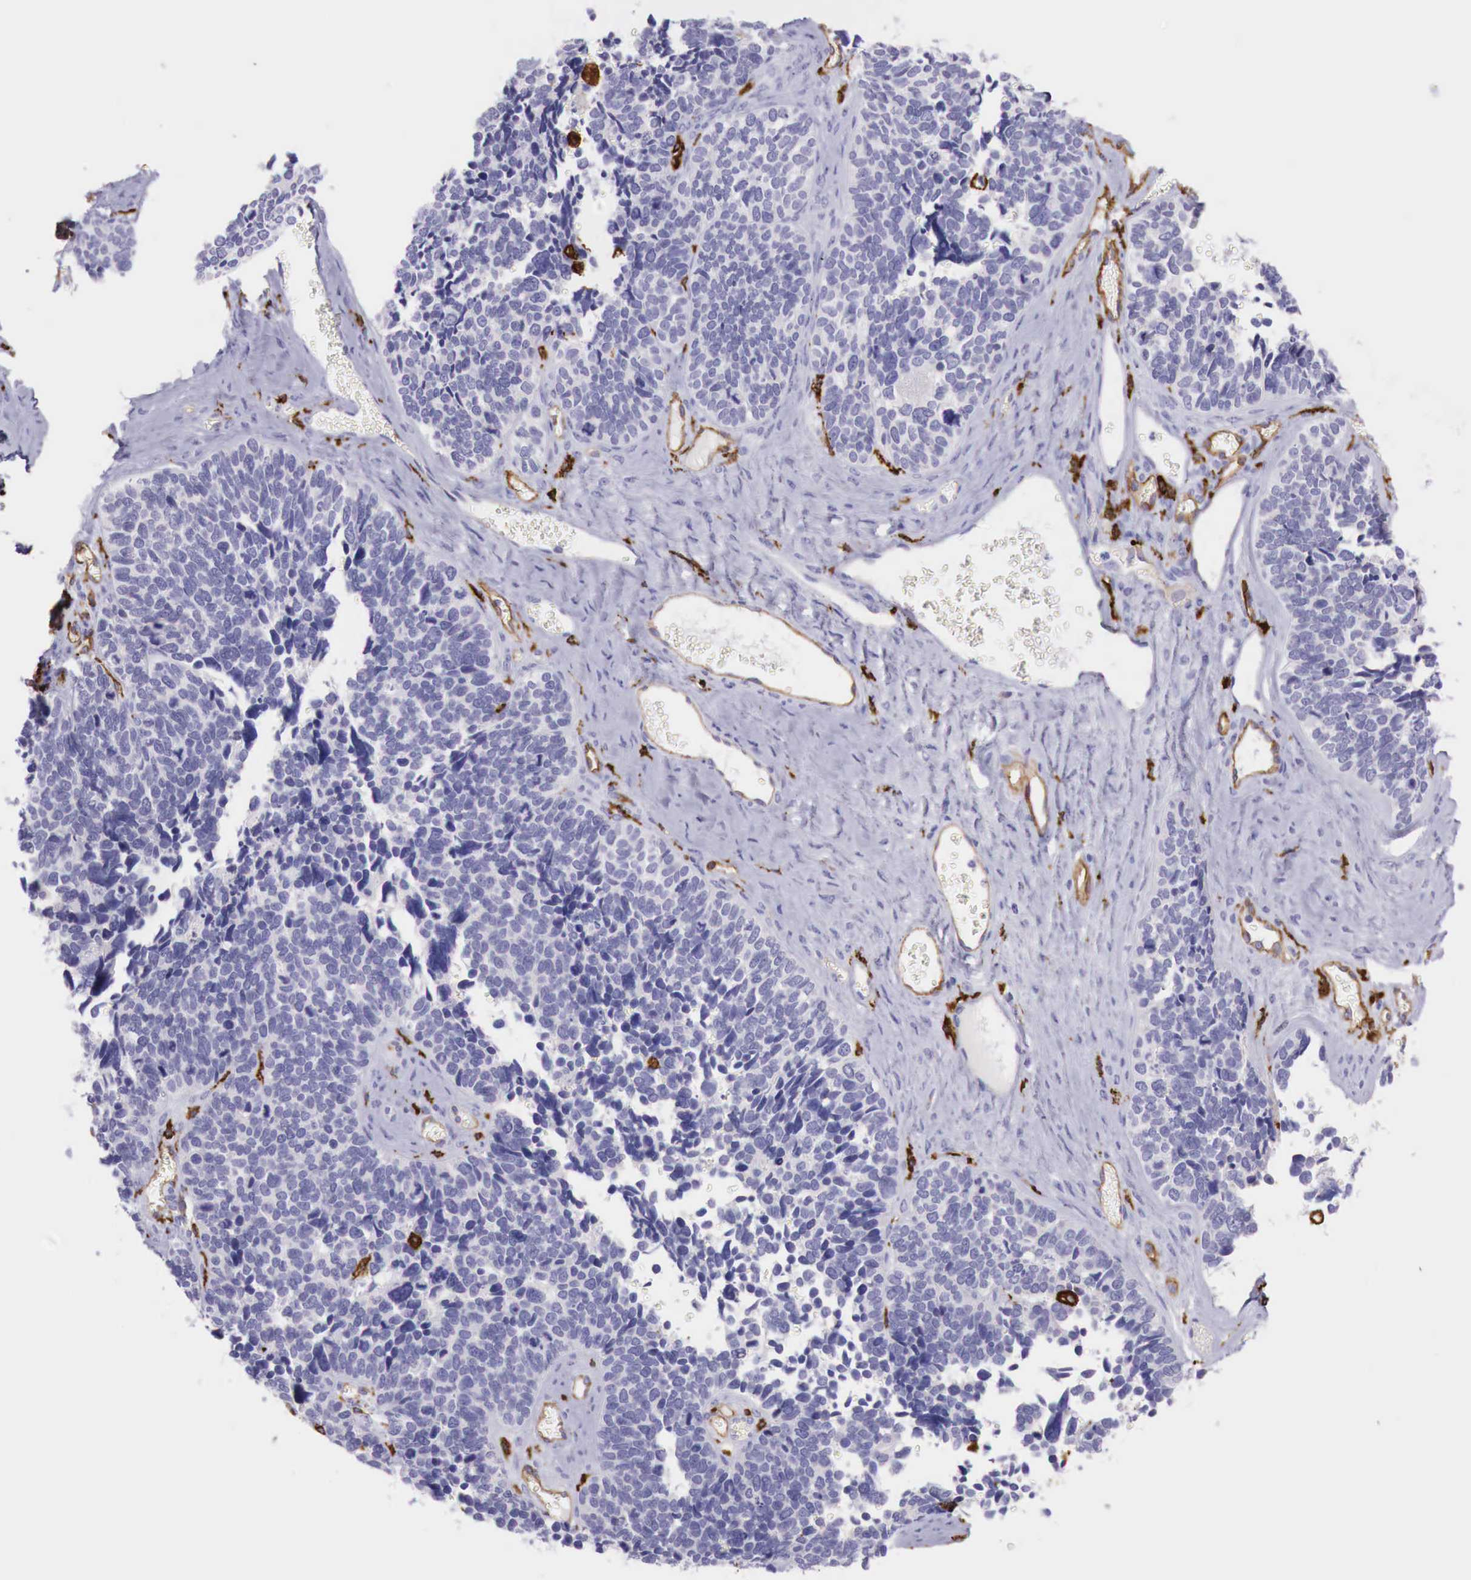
{"staining": {"intensity": "negative", "quantity": "none", "location": "none"}, "tissue": "ovarian cancer", "cell_type": "Tumor cells", "image_type": "cancer", "snomed": [{"axis": "morphology", "description": "Cystadenocarcinoma, serous, NOS"}, {"axis": "topography", "description": "Ovary"}], "caption": "Serous cystadenocarcinoma (ovarian) was stained to show a protein in brown. There is no significant expression in tumor cells. (DAB immunohistochemistry visualized using brightfield microscopy, high magnification).", "gene": "MSR1", "patient": {"sex": "female", "age": 77}}